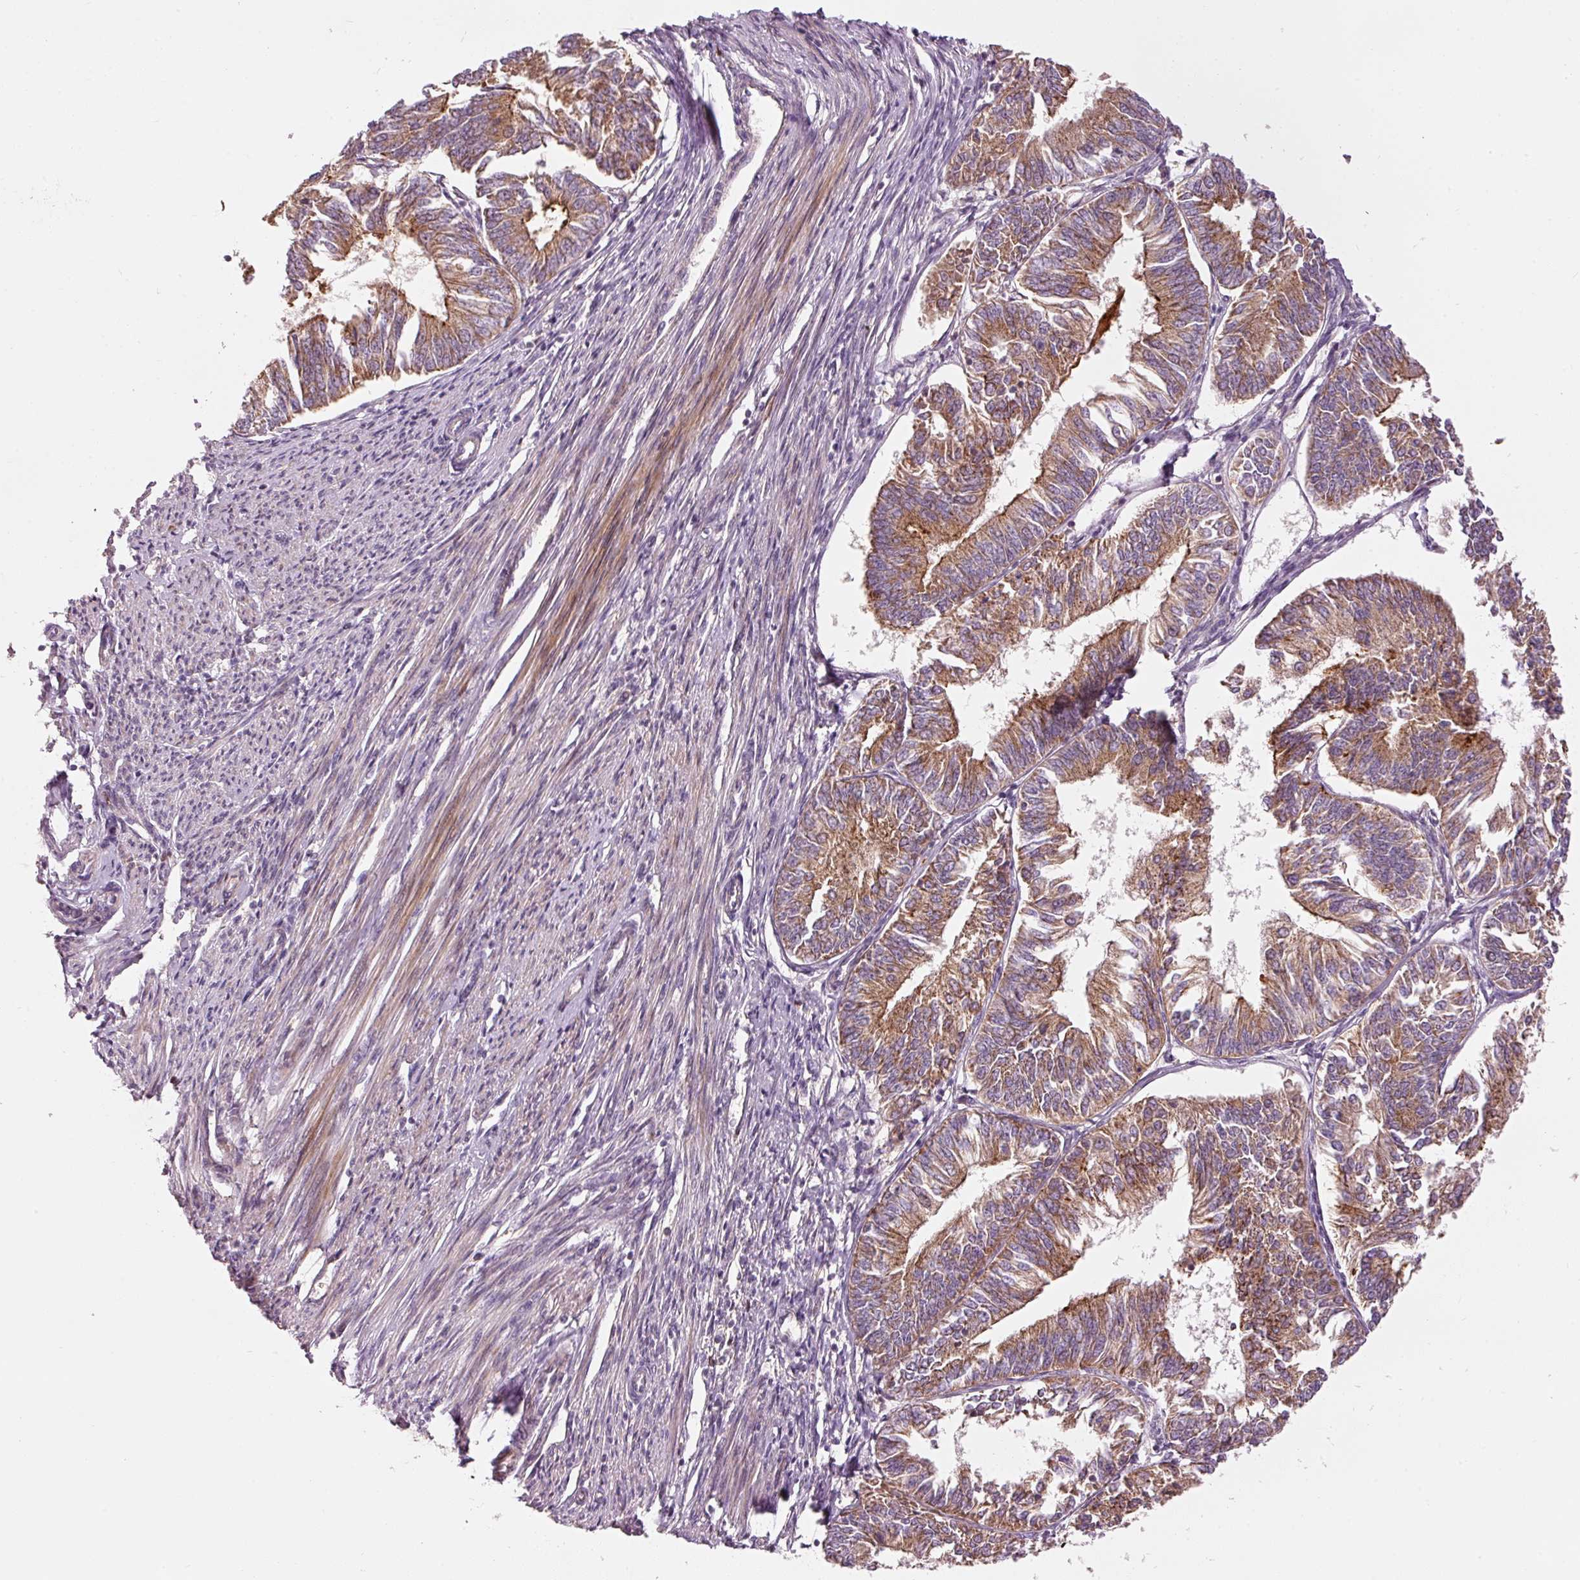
{"staining": {"intensity": "moderate", "quantity": ">75%", "location": "cytoplasmic/membranous"}, "tissue": "endometrial cancer", "cell_type": "Tumor cells", "image_type": "cancer", "snomed": [{"axis": "morphology", "description": "Adenocarcinoma, NOS"}, {"axis": "topography", "description": "Endometrium"}], "caption": "The immunohistochemical stain labels moderate cytoplasmic/membranous staining in tumor cells of adenocarcinoma (endometrial) tissue.", "gene": "KLHL21", "patient": {"sex": "female", "age": 58}}